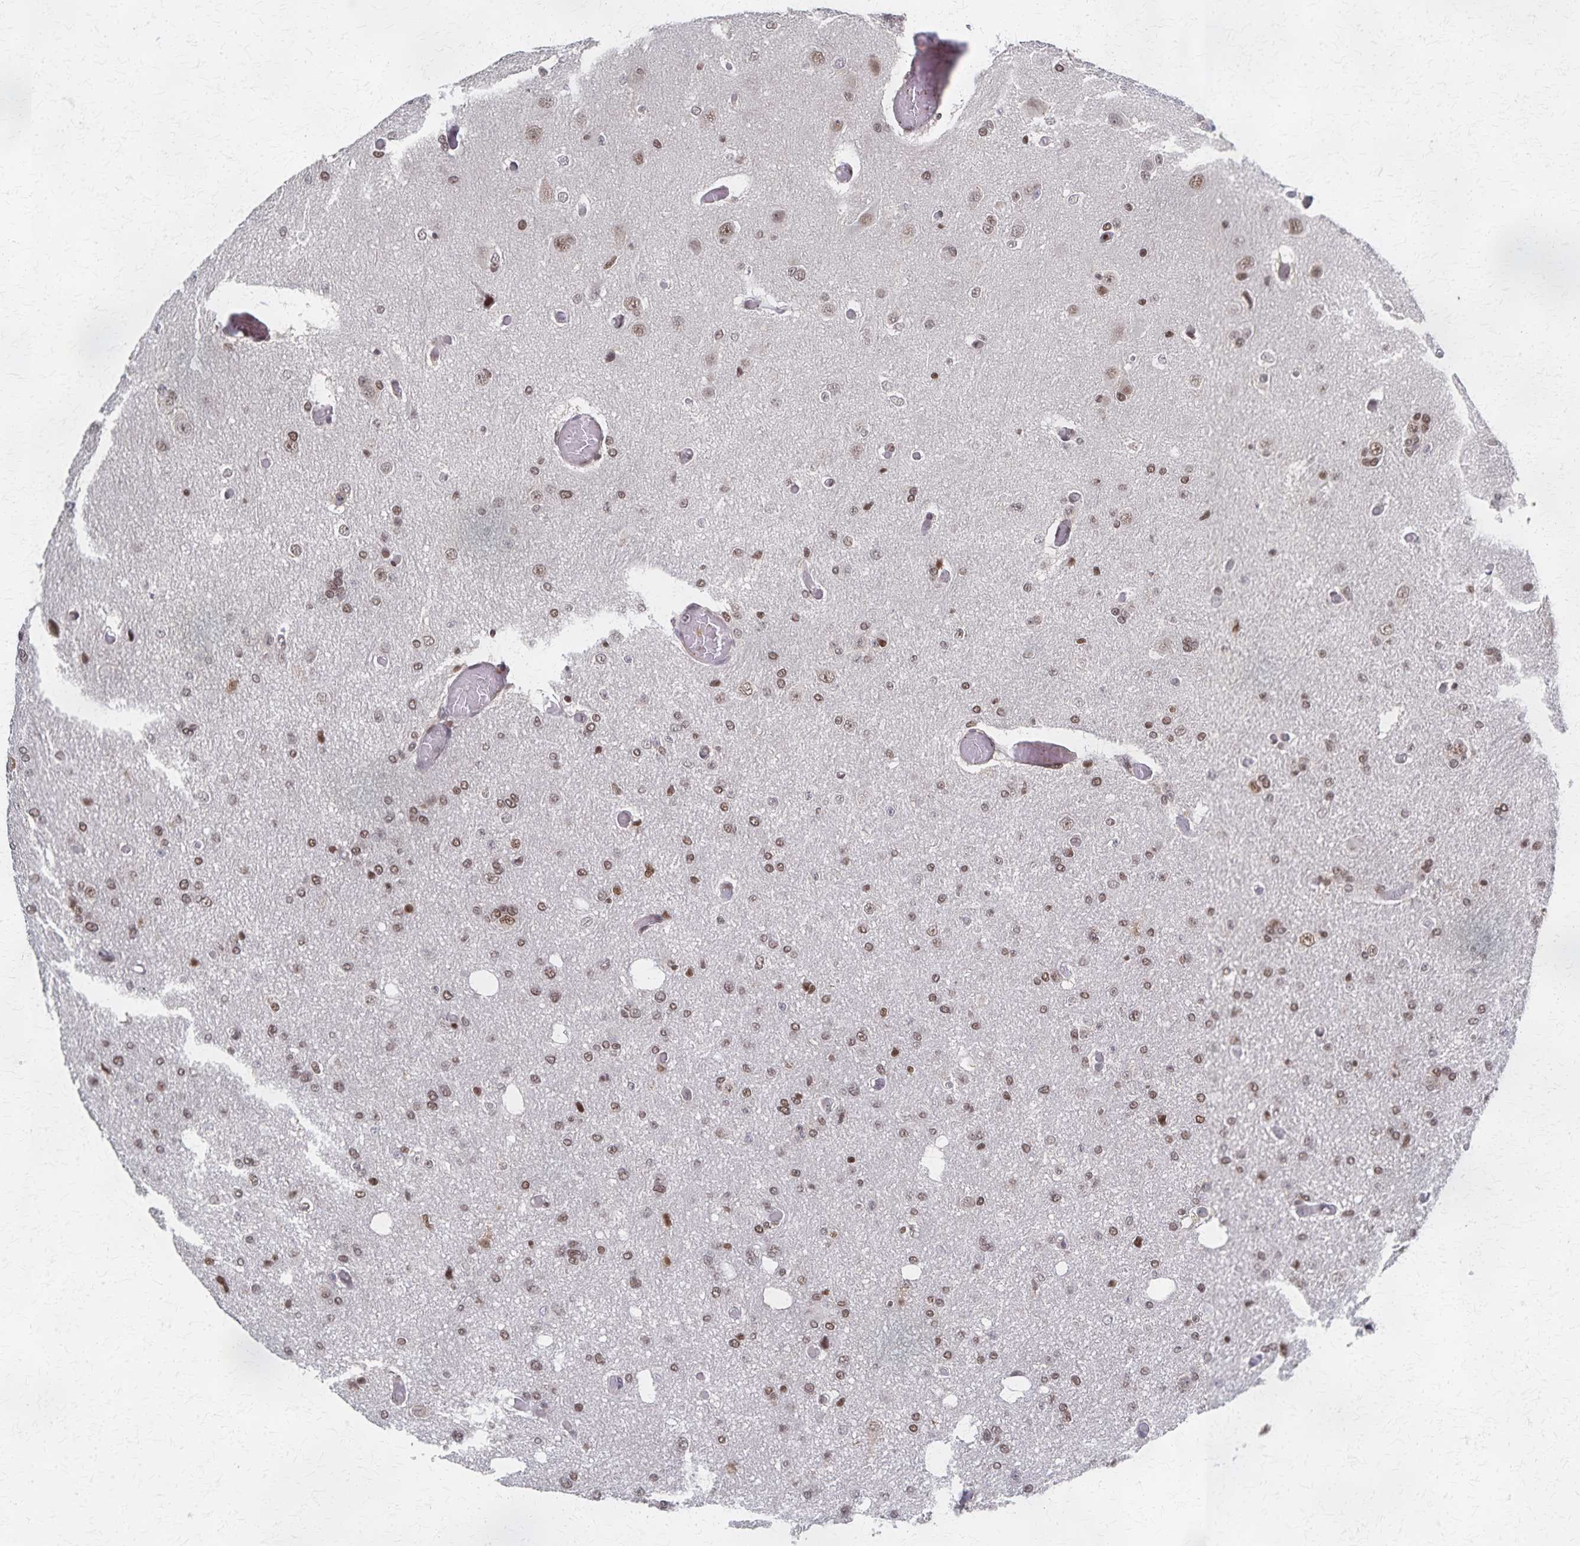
{"staining": {"intensity": "moderate", "quantity": ">75%", "location": "nuclear"}, "tissue": "glioma", "cell_type": "Tumor cells", "image_type": "cancer", "snomed": [{"axis": "morphology", "description": "Glioma, malignant, Low grade"}, {"axis": "topography", "description": "Brain"}], "caption": "This photomicrograph reveals IHC staining of human low-grade glioma (malignant), with medium moderate nuclear staining in approximately >75% of tumor cells.", "gene": "GTF2B", "patient": {"sex": "male", "age": 26}}